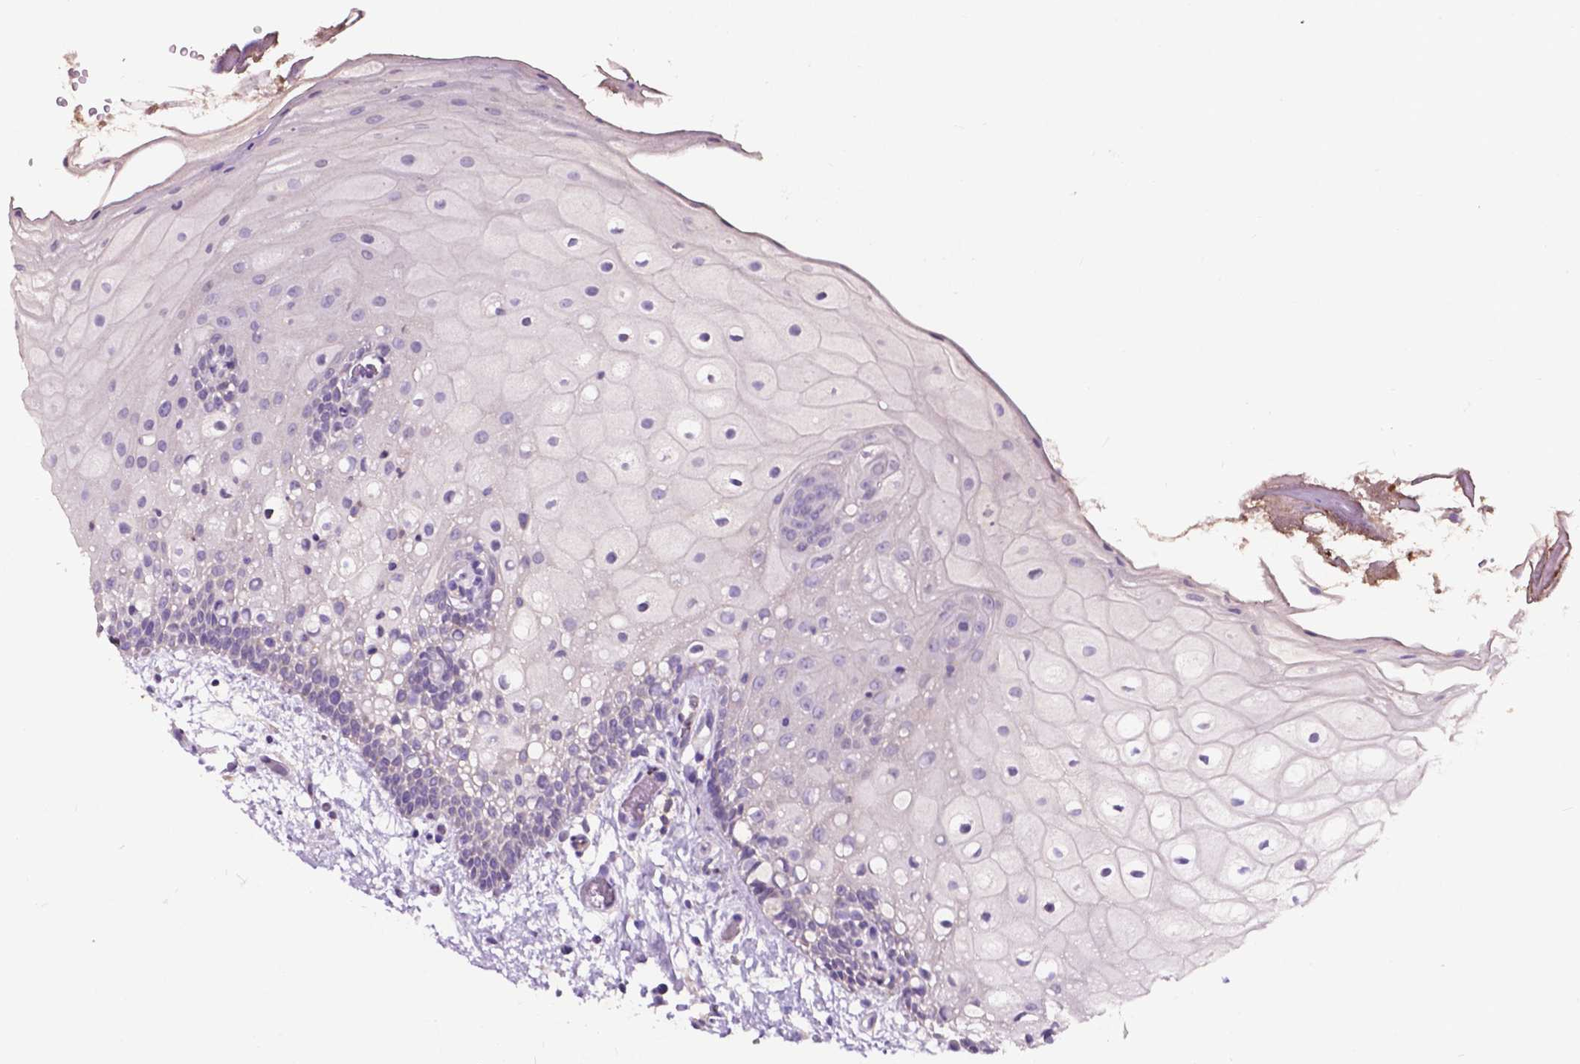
{"staining": {"intensity": "negative", "quantity": "none", "location": "none"}, "tissue": "oral mucosa", "cell_type": "Squamous epithelial cells", "image_type": "normal", "snomed": [{"axis": "morphology", "description": "Normal tissue, NOS"}, {"axis": "morphology", "description": "Squamous cell carcinoma, NOS"}, {"axis": "topography", "description": "Oral tissue"}, {"axis": "topography", "description": "Head-Neck"}], "caption": "Immunohistochemistry histopathology image of benign oral mucosa stained for a protein (brown), which shows no positivity in squamous epithelial cells. Brightfield microscopy of immunohistochemistry (IHC) stained with DAB (brown) and hematoxylin (blue), captured at high magnification.", "gene": "PLSCR1", "patient": {"sex": "male", "age": 69}}